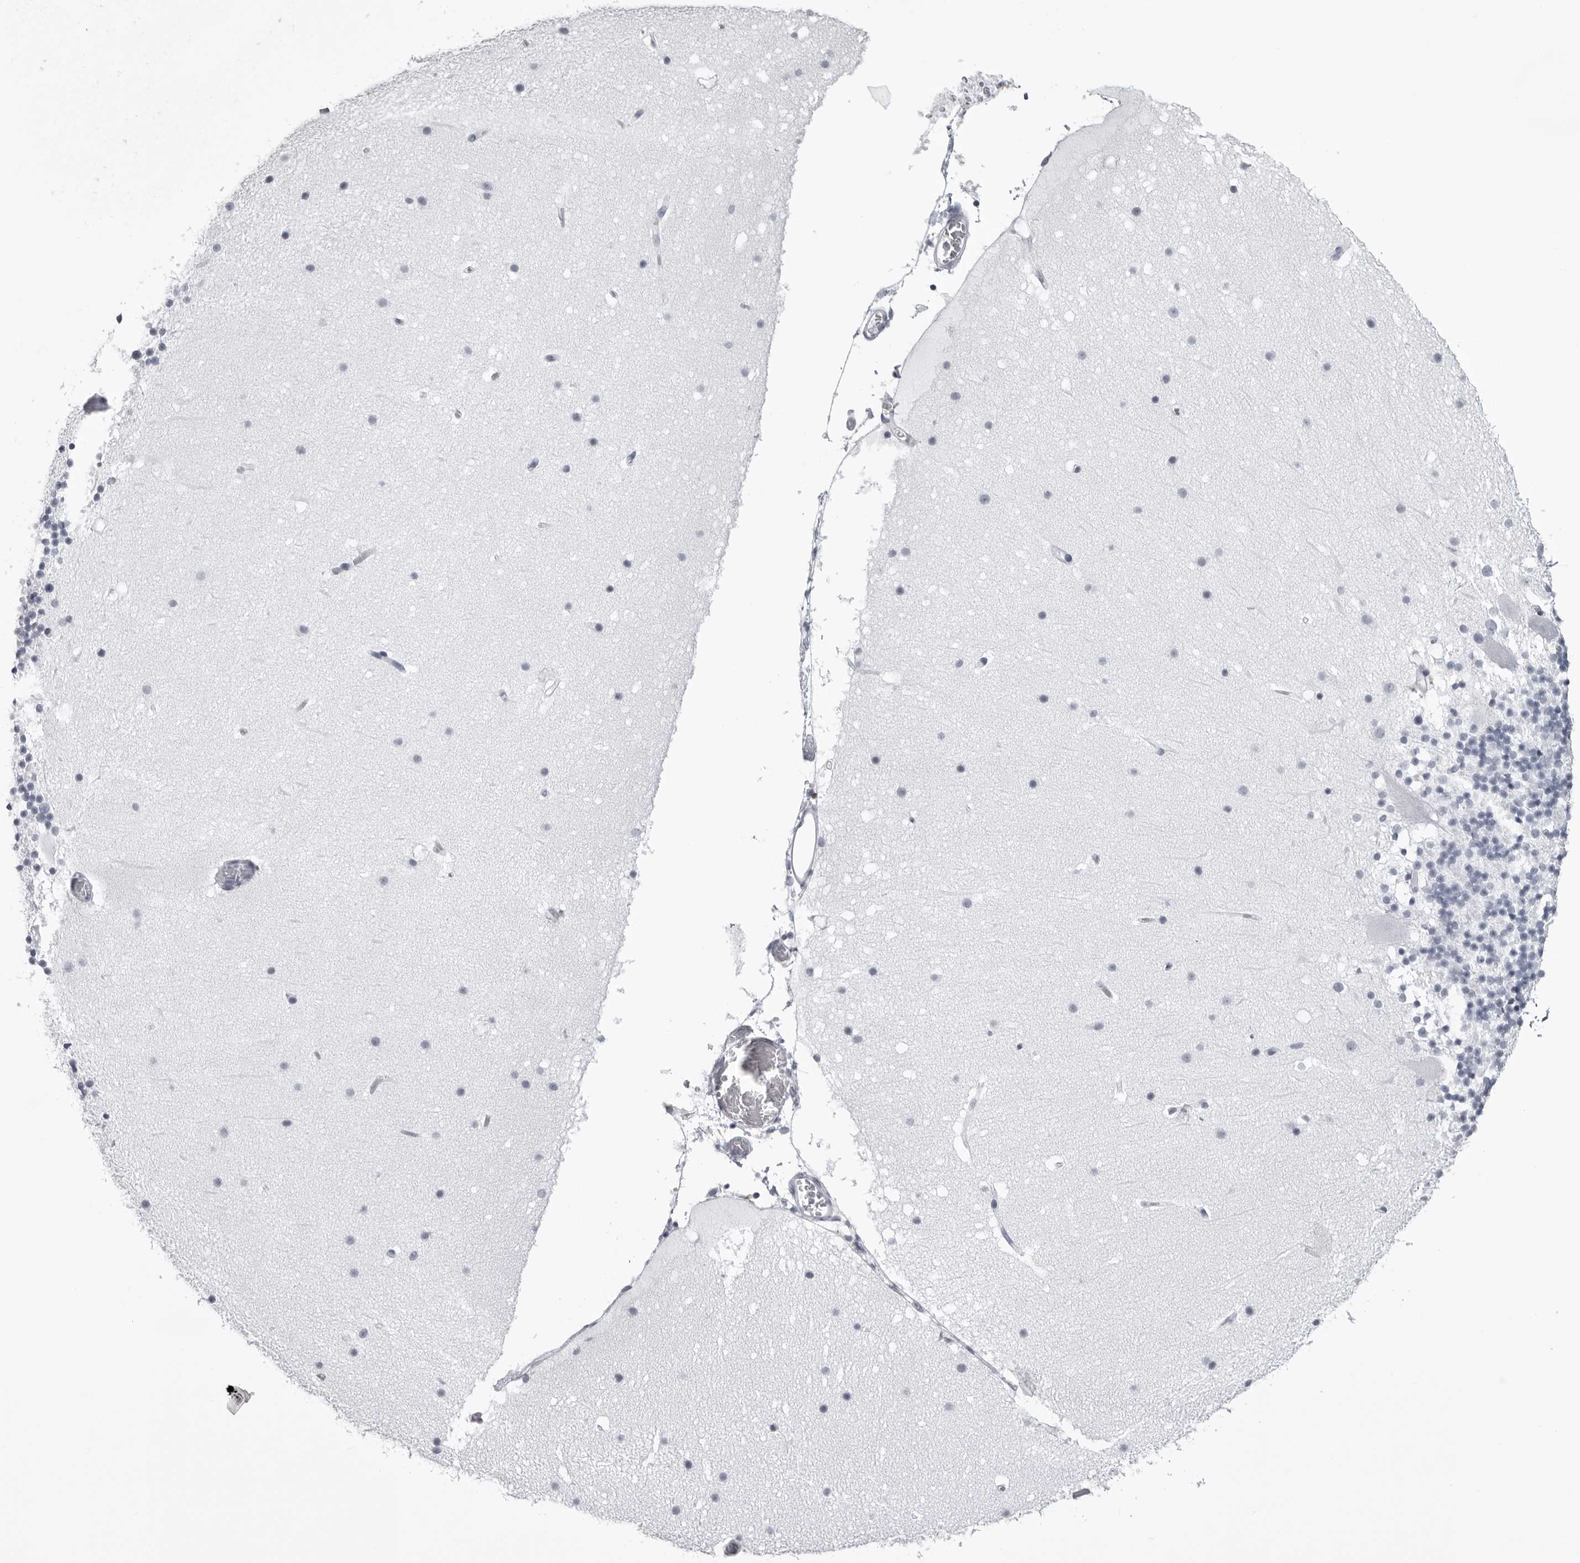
{"staining": {"intensity": "negative", "quantity": "none", "location": "none"}, "tissue": "cerebellum", "cell_type": "Cells in granular layer", "image_type": "normal", "snomed": [{"axis": "morphology", "description": "Normal tissue, NOS"}, {"axis": "topography", "description": "Cerebellum"}], "caption": "An IHC micrograph of unremarkable cerebellum is shown. There is no staining in cells in granular layer of cerebellum.", "gene": "UROD", "patient": {"sex": "male", "age": 57}}